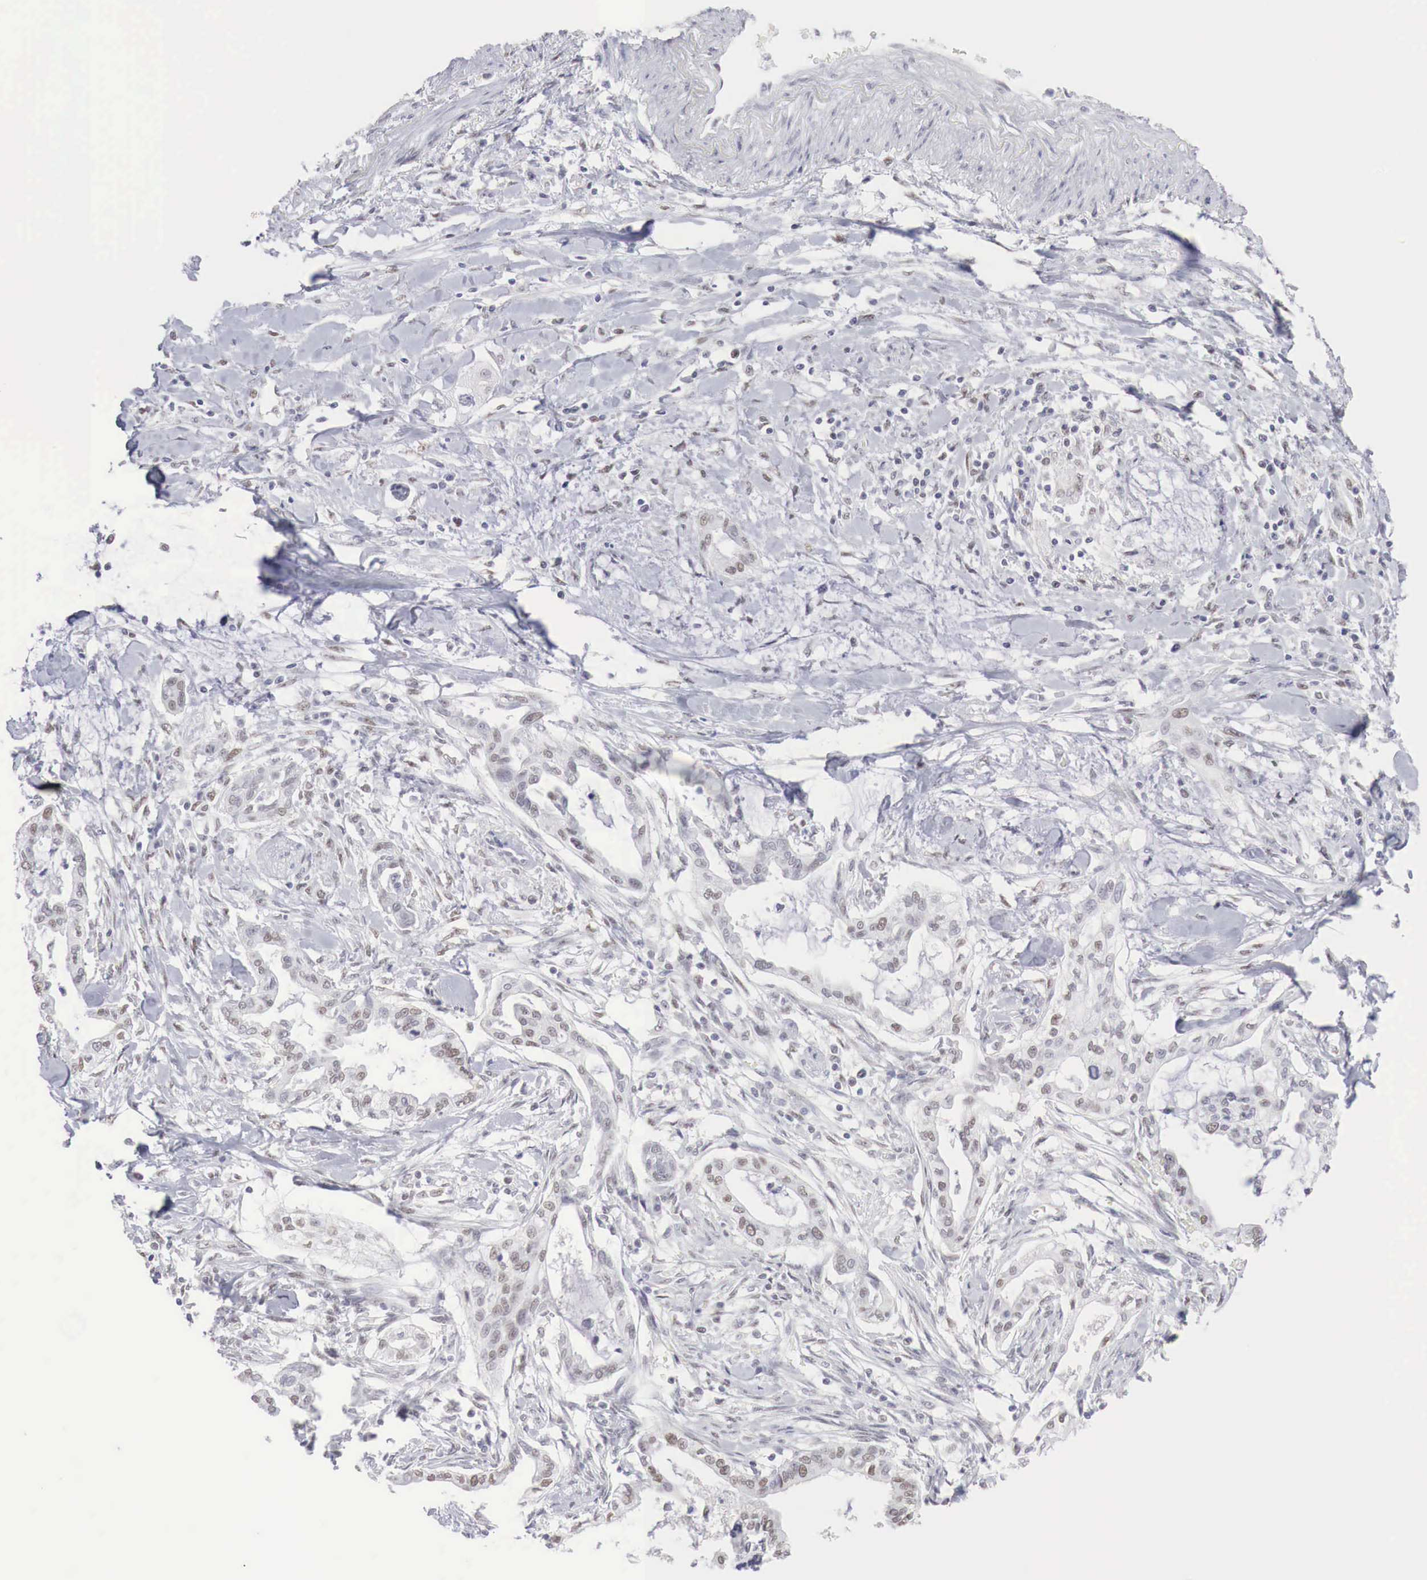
{"staining": {"intensity": "weak", "quantity": "25%-75%", "location": "nuclear"}, "tissue": "pancreatic cancer", "cell_type": "Tumor cells", "image_type": "cancer", "snomed": [{"axis": "morphology", "description": "Adenocarcinoma, NOS"}, {"axis": "topography", "description": "Pancreas"}], "caption": "Pancreatic cancer tissue demonstrates weak nuclear staining in about 25%-75% of tumor cells, visualized by immunohistochemistry. The staining is performed using DAB brown chromogen to label protein expression. The nuclei are counter-stained blue using hematoxylin.", "gene": "FOXP2", "patient": {"sex": "female", "age": 64}}